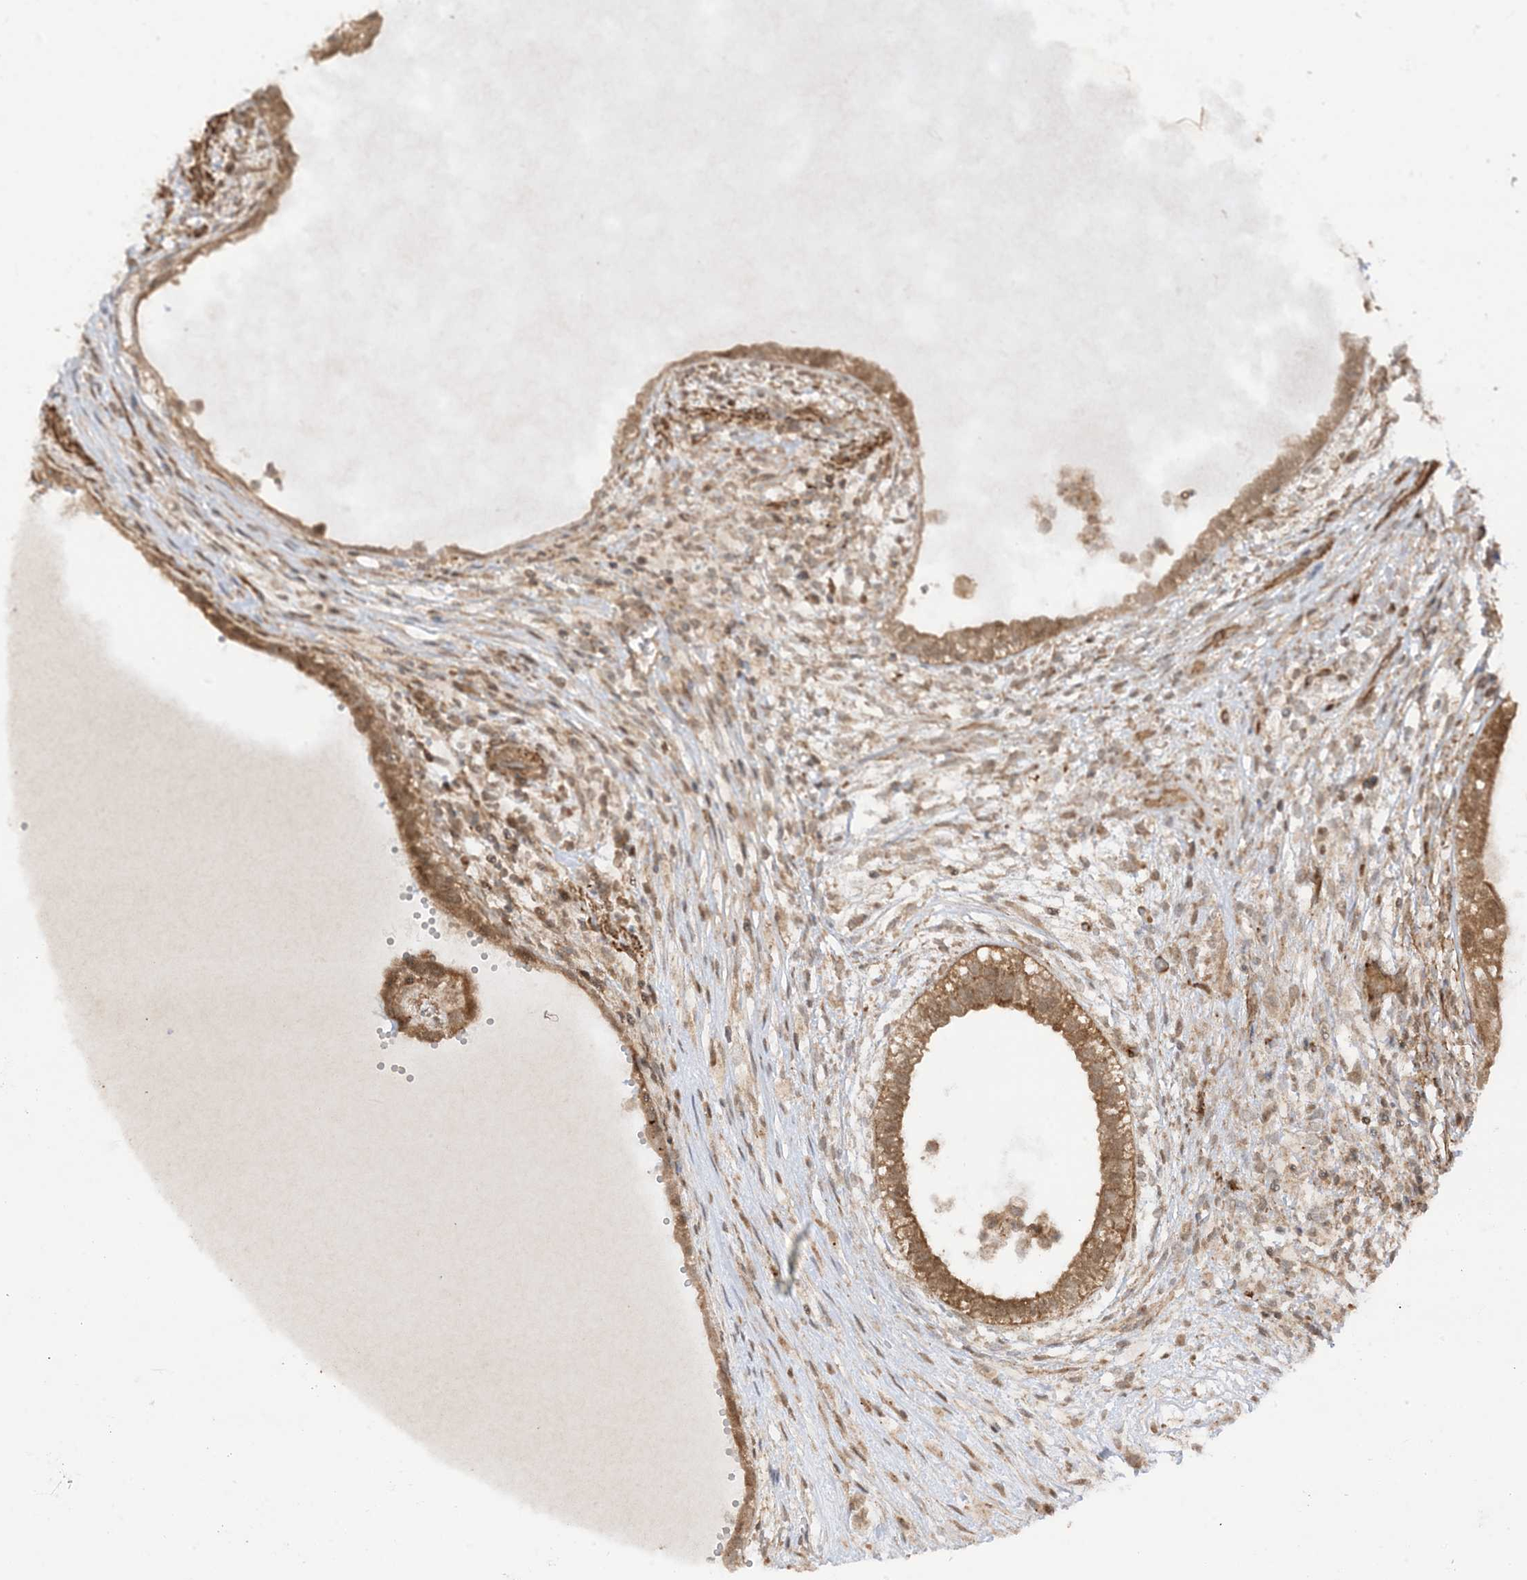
{"staining": {"intensity": "moderate", "quantity": ">75%", "location": "cytoplasmic/membranous,nuclear"}, "tissue": "testis cancer", "cell_type": "Tumor cells", "image_type": "cancer", "snomed": [{"axis": "morphology", "description": "Carcinoma, Embryonal, NOS"}, {"axis": "topography", "description": "Testis"}], "caption": "This photomicrograph demonstrates immunohistochemistry staining of testis embryonal carcinoma, with medium moderate cytoplasmic/membranous and nuclear positivity in about >75% of tumor cells.", "gene": "TBCC", "patient": {"sex": "male", "age": 26}}